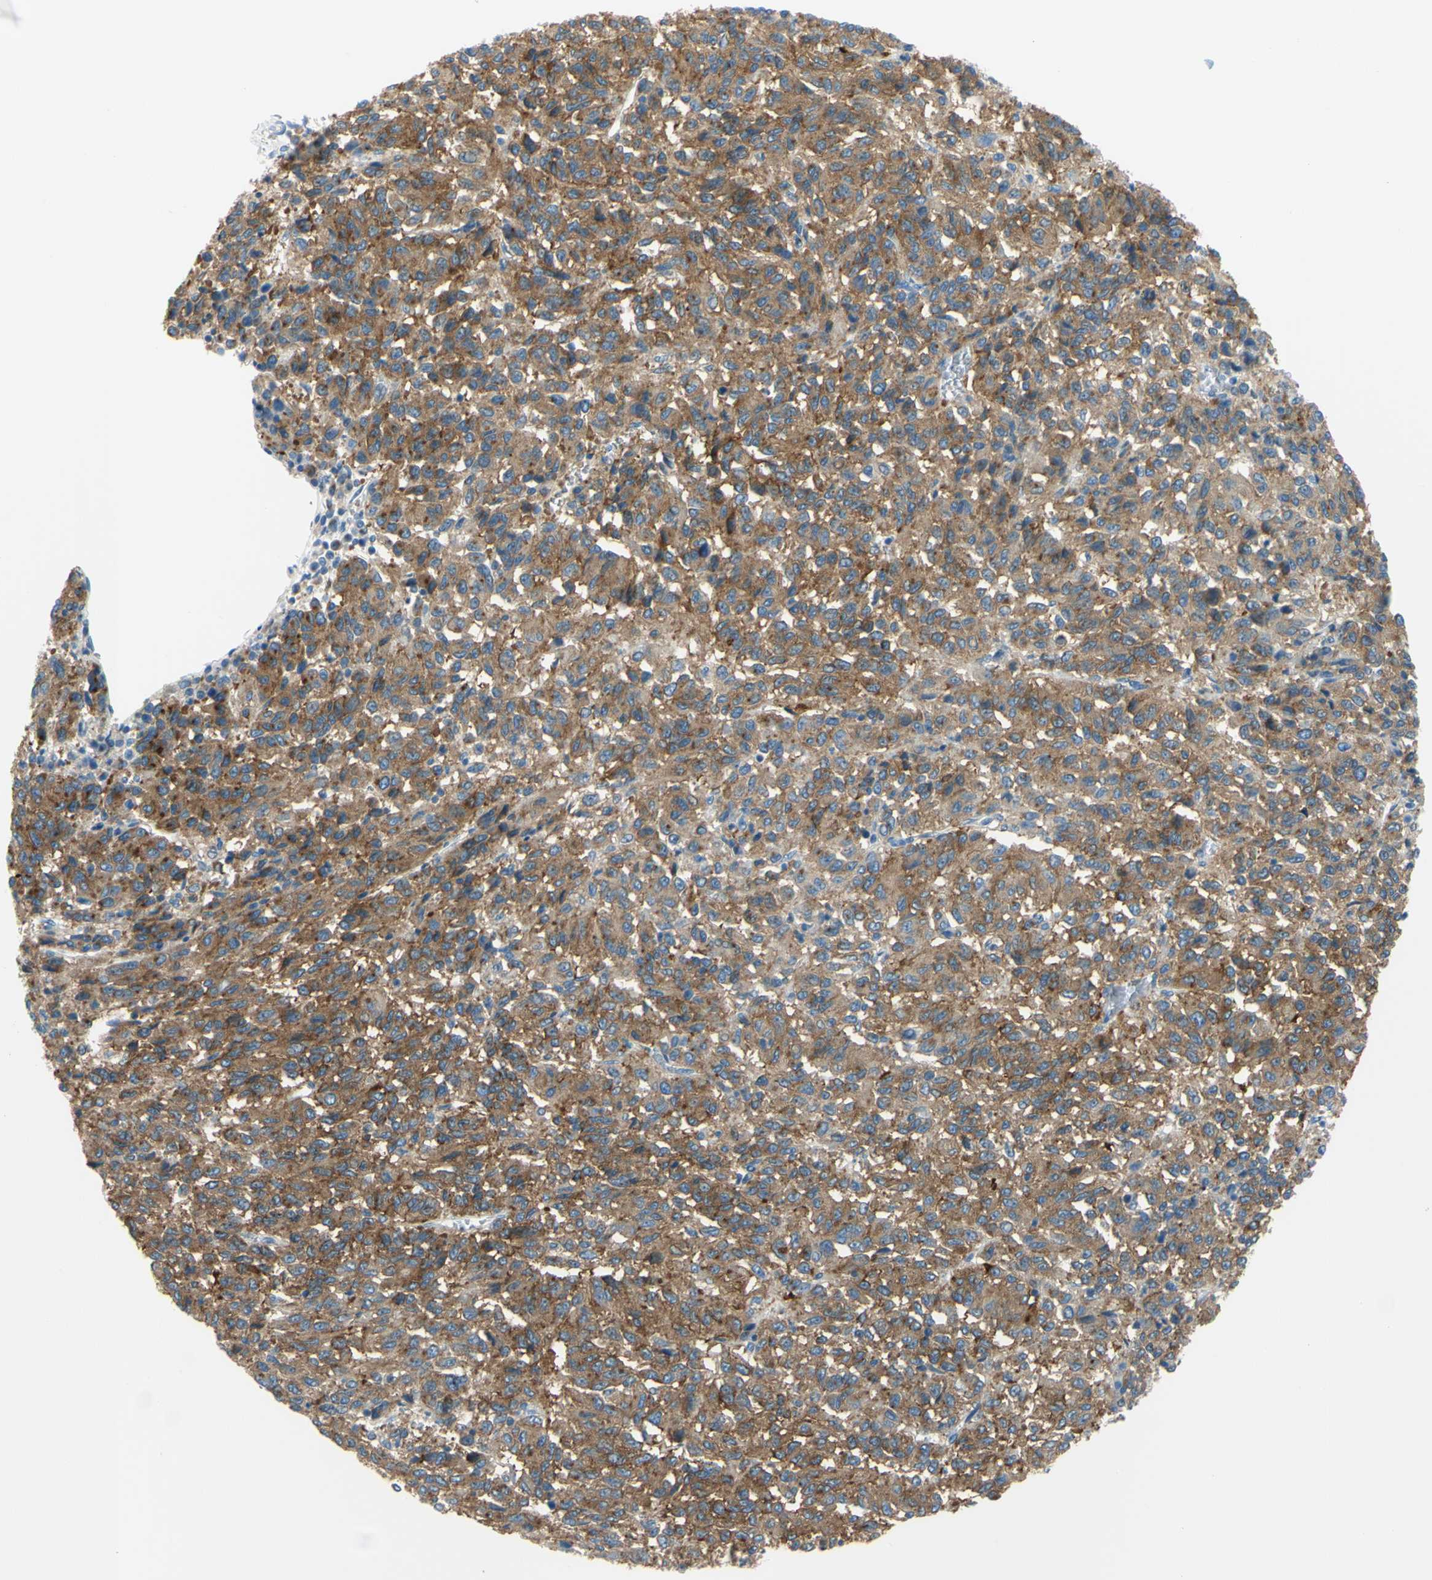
{"staining": {"intensity": "moderate", "quantity": ">75%", "location": "cytoplasmic/membranous"}, "tissue": "melanoma", "cell_type": "Tumor cells", "image_type": "cancer", "snomed": [{"axis": "morphology", "description": "Malignant melanoma, Metastatic site"}, {"axis": "topography", "description": "Lung"}], "caption": "High-magnification brightfield microscopy of malignant melanoma (metastatic site) stained with DAB (3,3'-diaminobenzidine) (brown) and counterstained with hematoxylin (blue). tumor cells exhibit moderate cytoplasmic/membranous staining is seen in about>75% of cells.", "gene": "FRMD4B", "patient": {"sex": "male", "age": 64}}